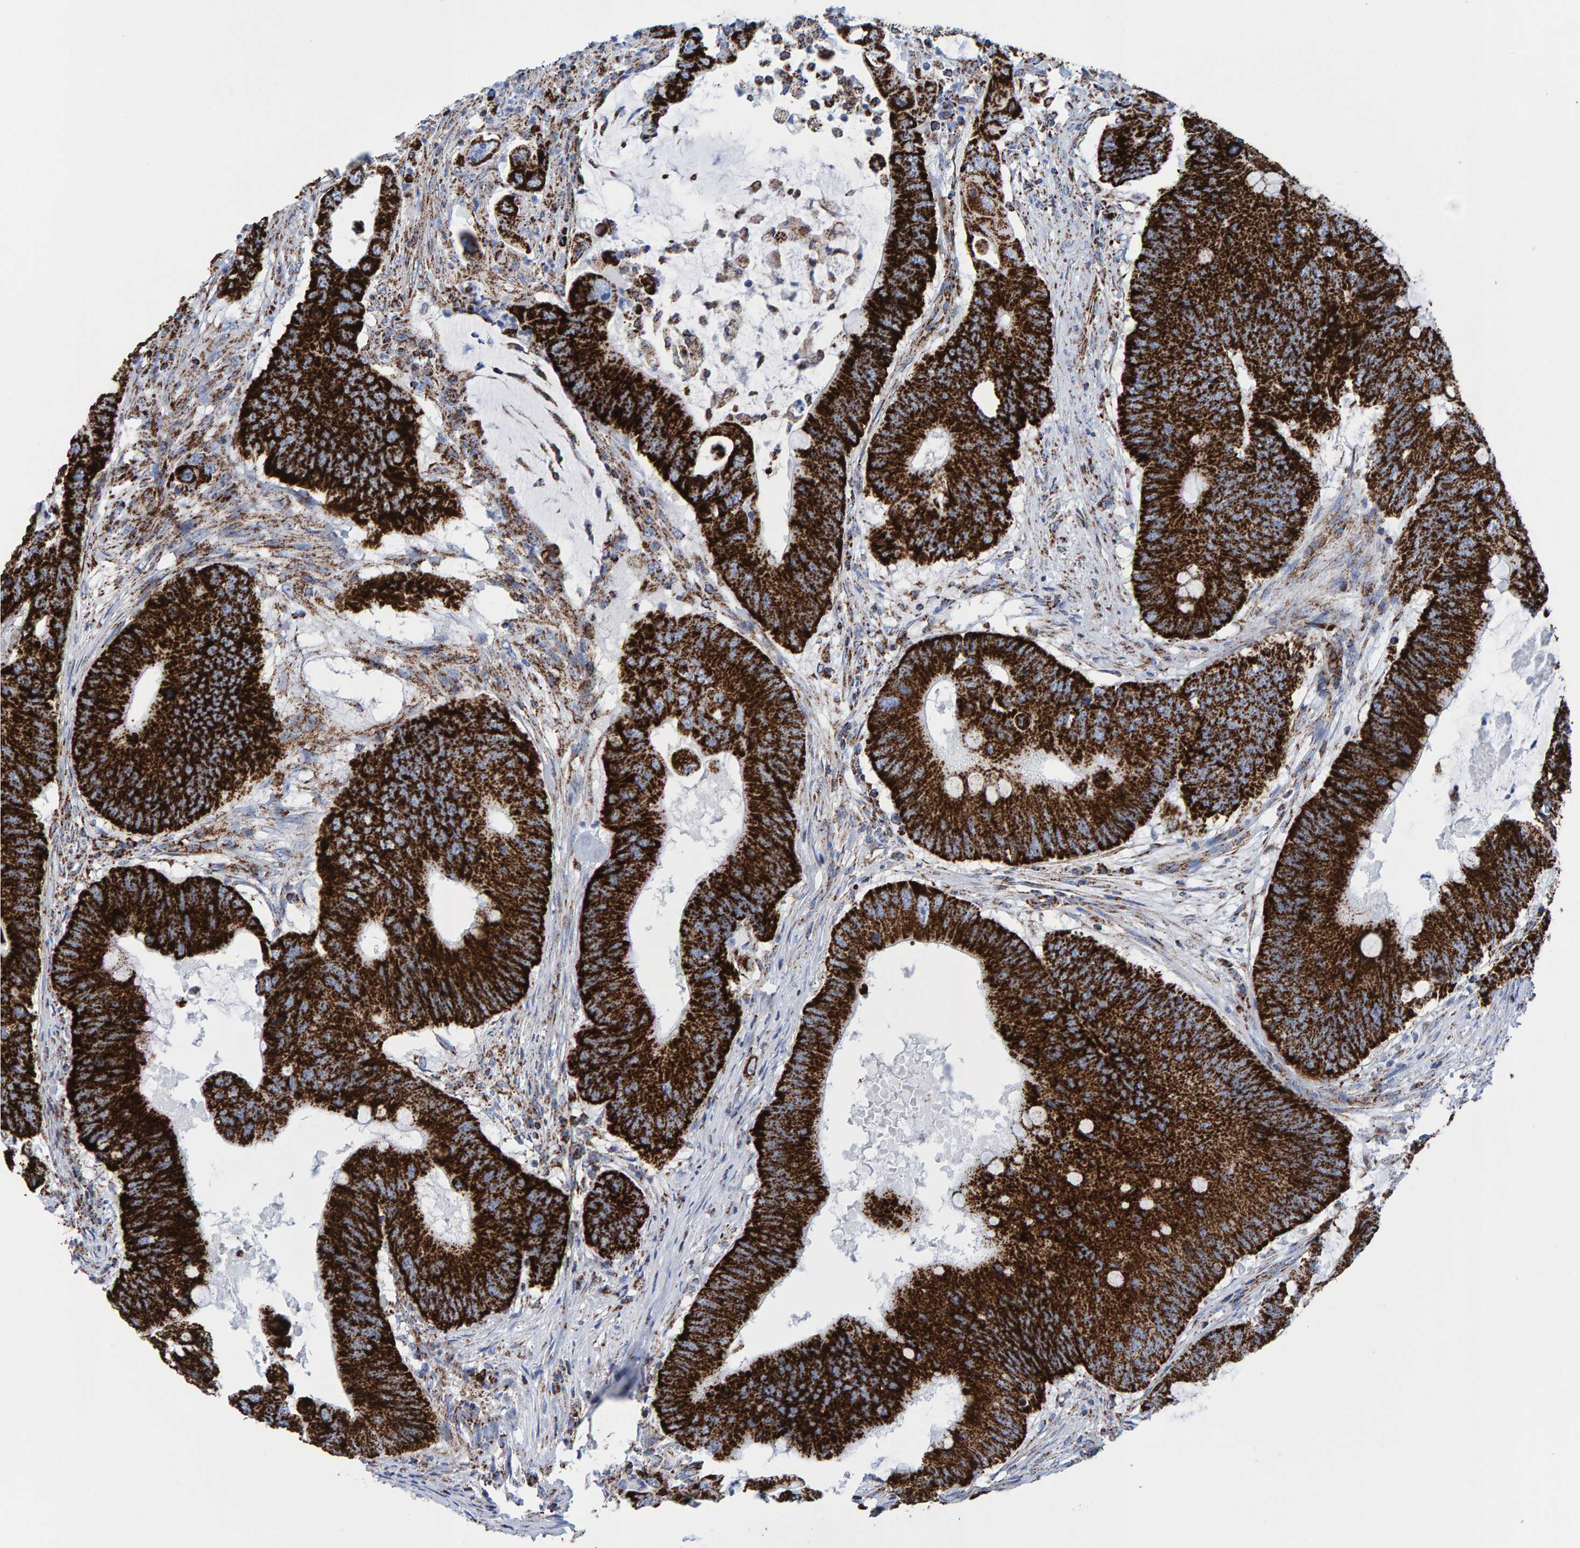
{"staining": {"intensity": "strong", "quantity": ">75%", "location": "cytoplasmic/membranous"}, "tissue": "colorectal cancer", "cell_type": "Tumor cells", "image_type": "cancer", "snomed": [{"axis": "morphology", "description": "Adenocarcinoma, NOS"}, {"axis": "topography", "description": "Colon"}], "caption": "IHC of adenocarcinoma (colorectal) demonstrates high levels of strong cytoplasmic/membranous positivity in approximately >75% of tumor cells.", "gene": "ENSG00000262660", "patient": {"sex": "male", "age": 71}}